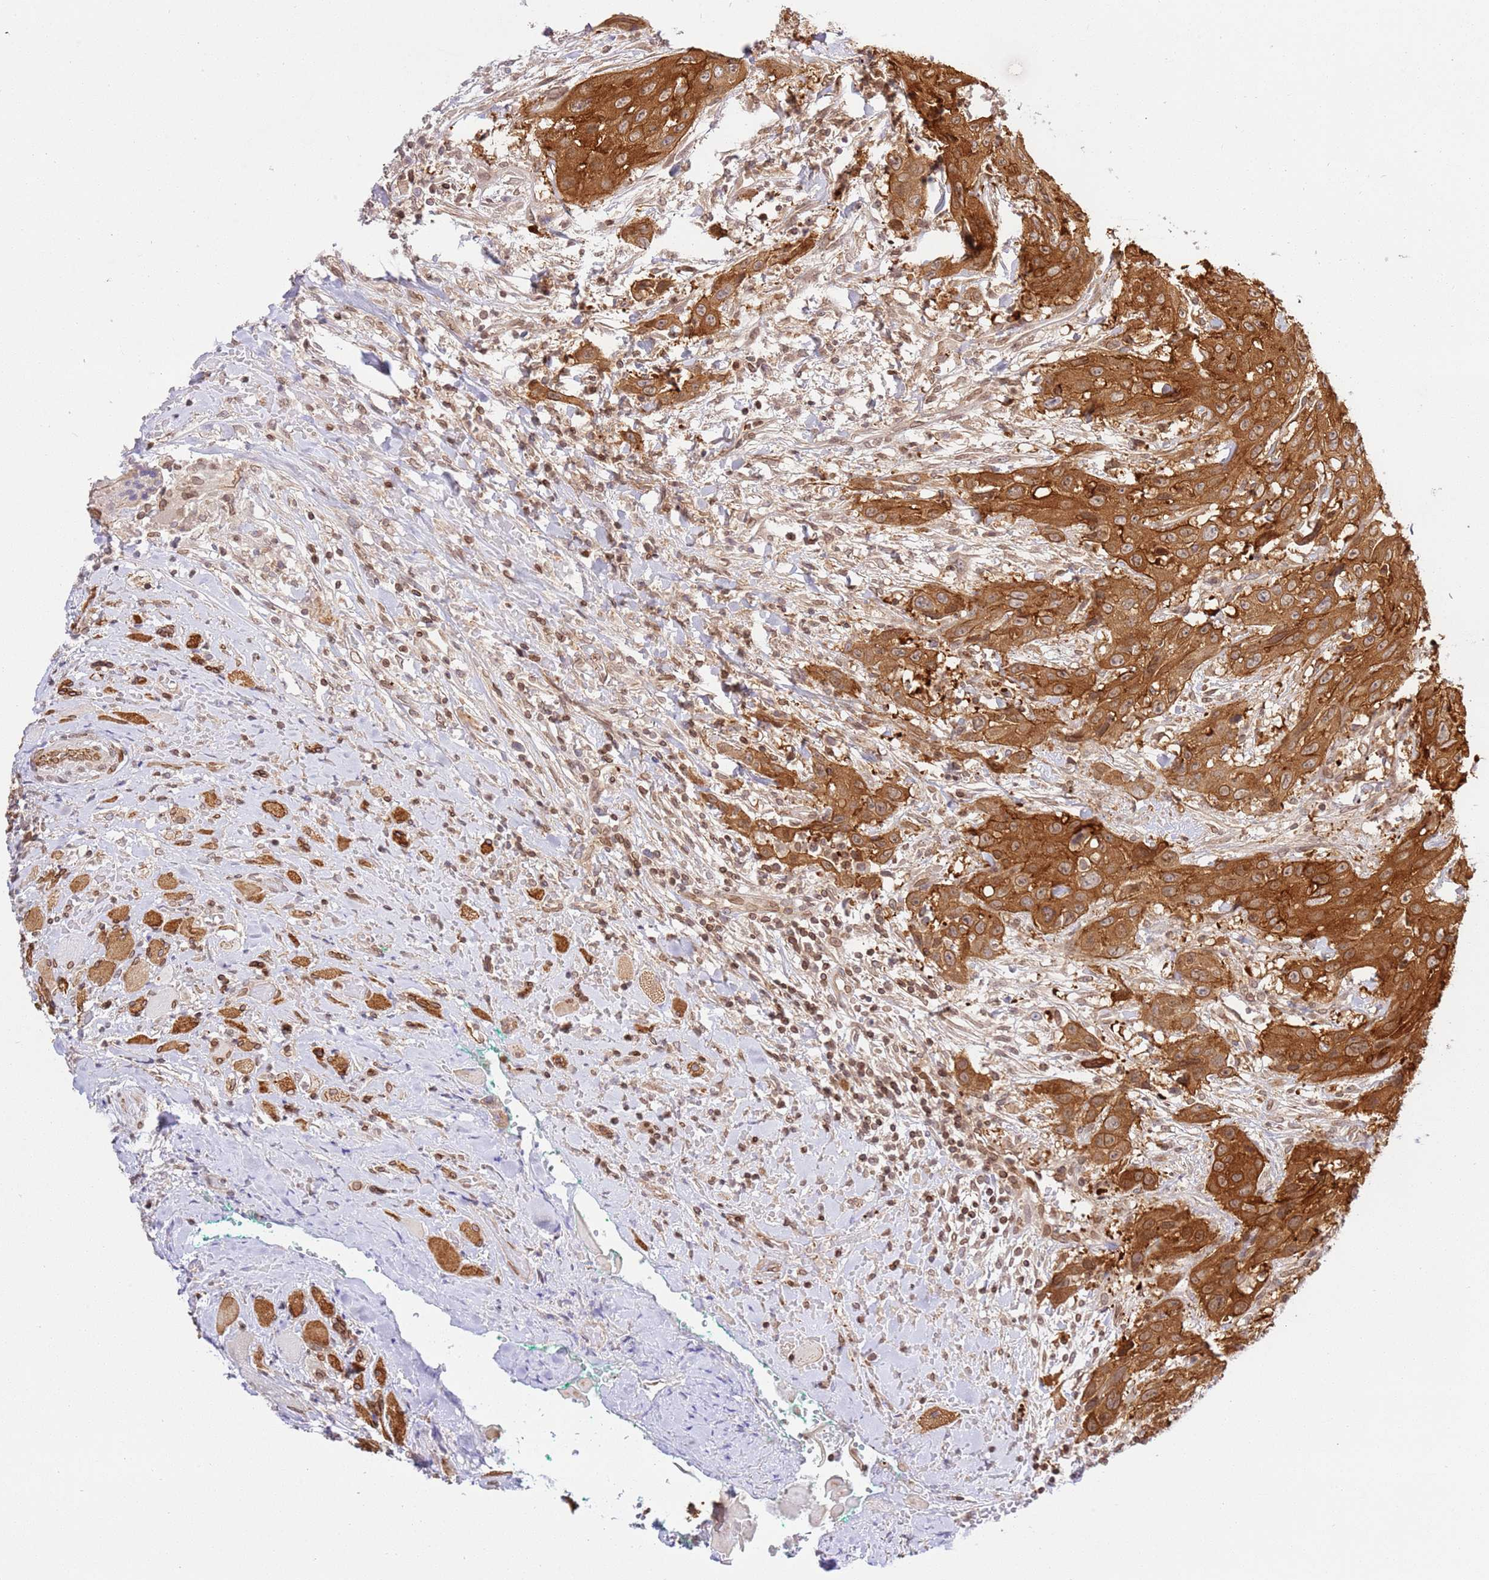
{"staining": {"intensity": "strong", "quantity": ">75%", "location": "cytoplasmic/membranous,nuclear"}, "tissue": "head and neck cancer", "cell_type": "Tumor cells", "image_type": "cancer", "snomed": [{"axis": "morphology", "description": "Squamous cell carcinoma, NOS"}, {"axis": "topography", "description": "Head-Neck"}], "caption": "Head and neck squamous cell carcinoma stained for a protein (brown) demonstrates strong cytoplasmic/membranous and nuclear positive expression in about >75% of tumor cells.", "gene": "TRIM37", "patient": {"sex": "male", "age": 81}}